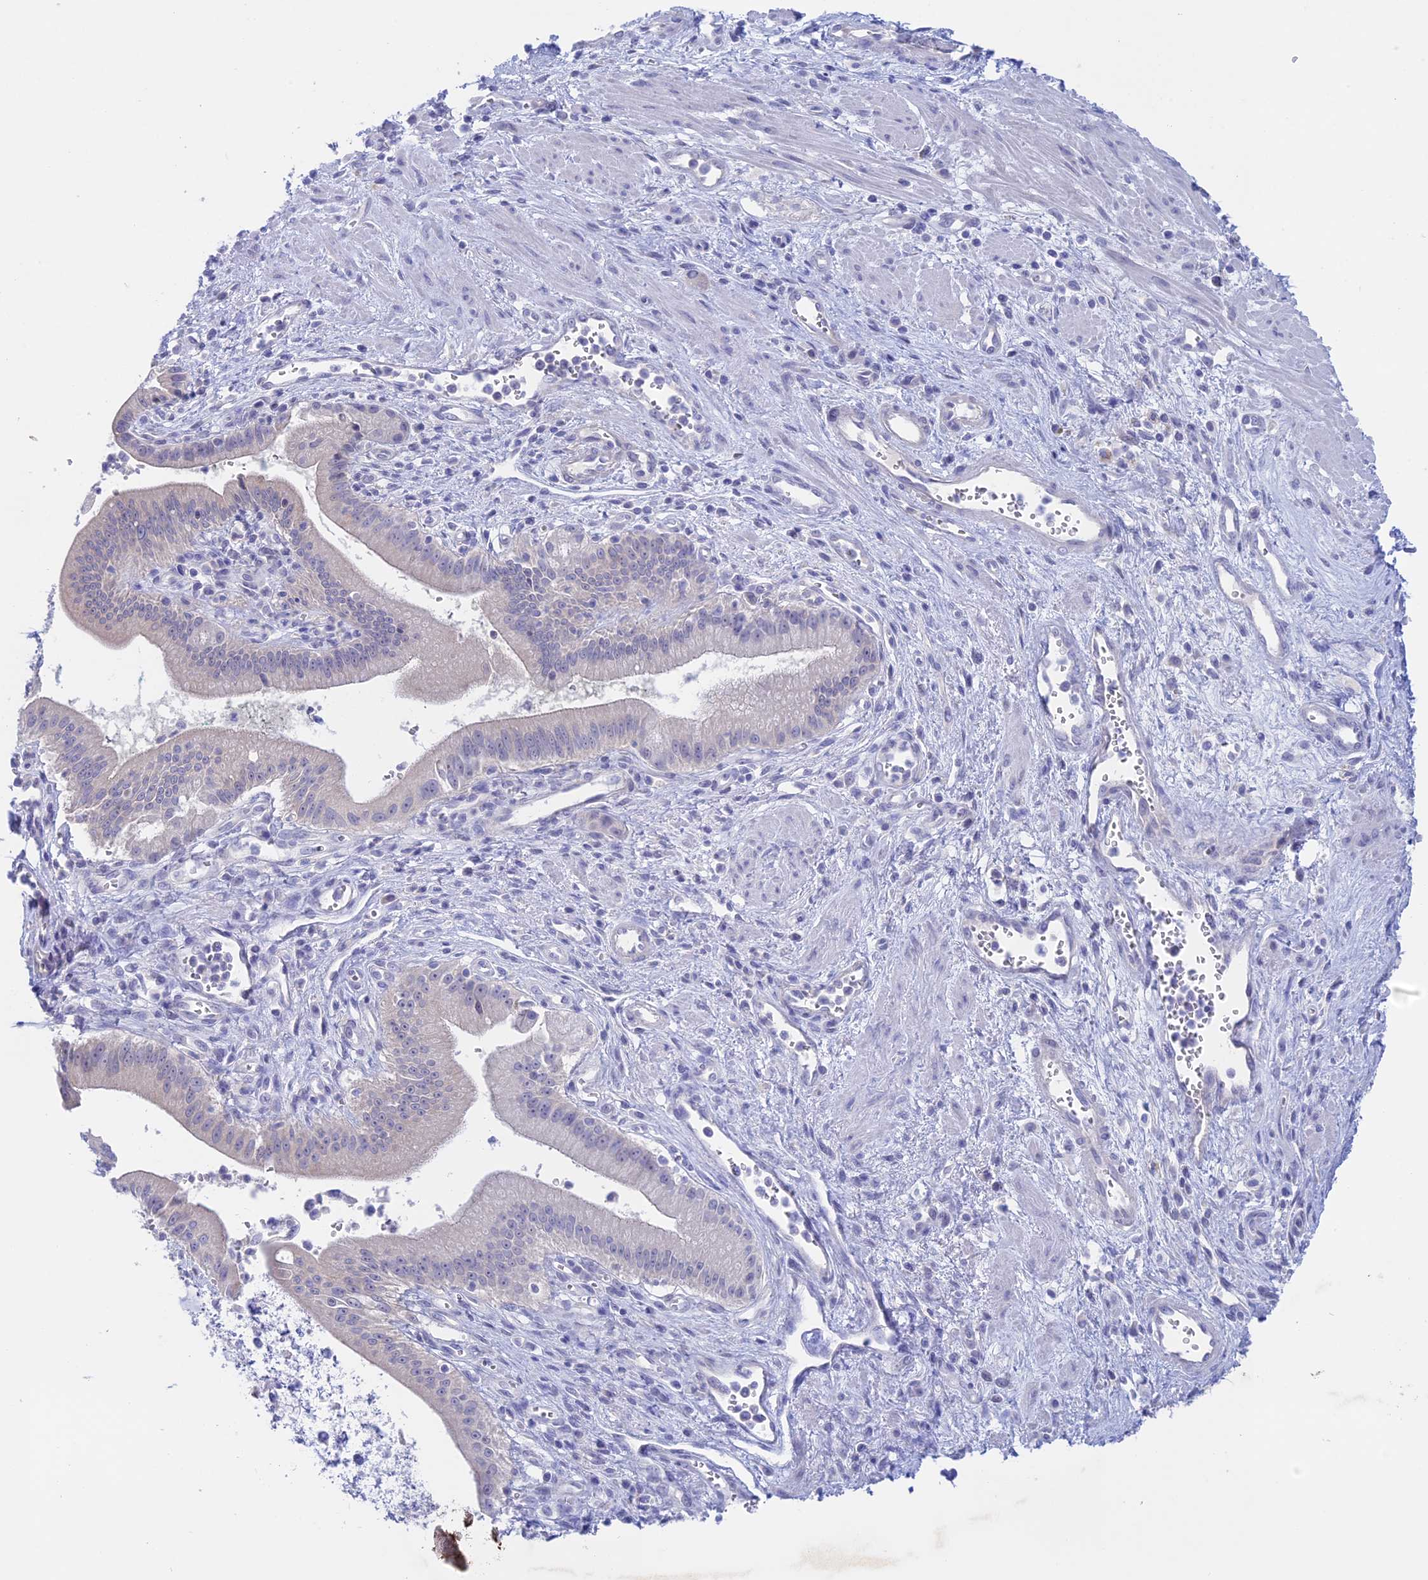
{"staining": {"intensity": "negative", "quantity": "none", "location": "none"}, "tissue": "pancreatic cancer", "cell_type": "Tumor cells", "image_type": "cancer", "snomed": [{"axis": "morphology", "description": "Adenocarcinoma, NOS"}, {"axis": "topography", "description": "Pancreas"}], "caption": "Immunohistochemistry of human adenocarcinoma (pancreatic) demonstrates no positivity in tumor cells.", "gene": "BTBD19", "patient": {"sex": "male", "age": 78}}